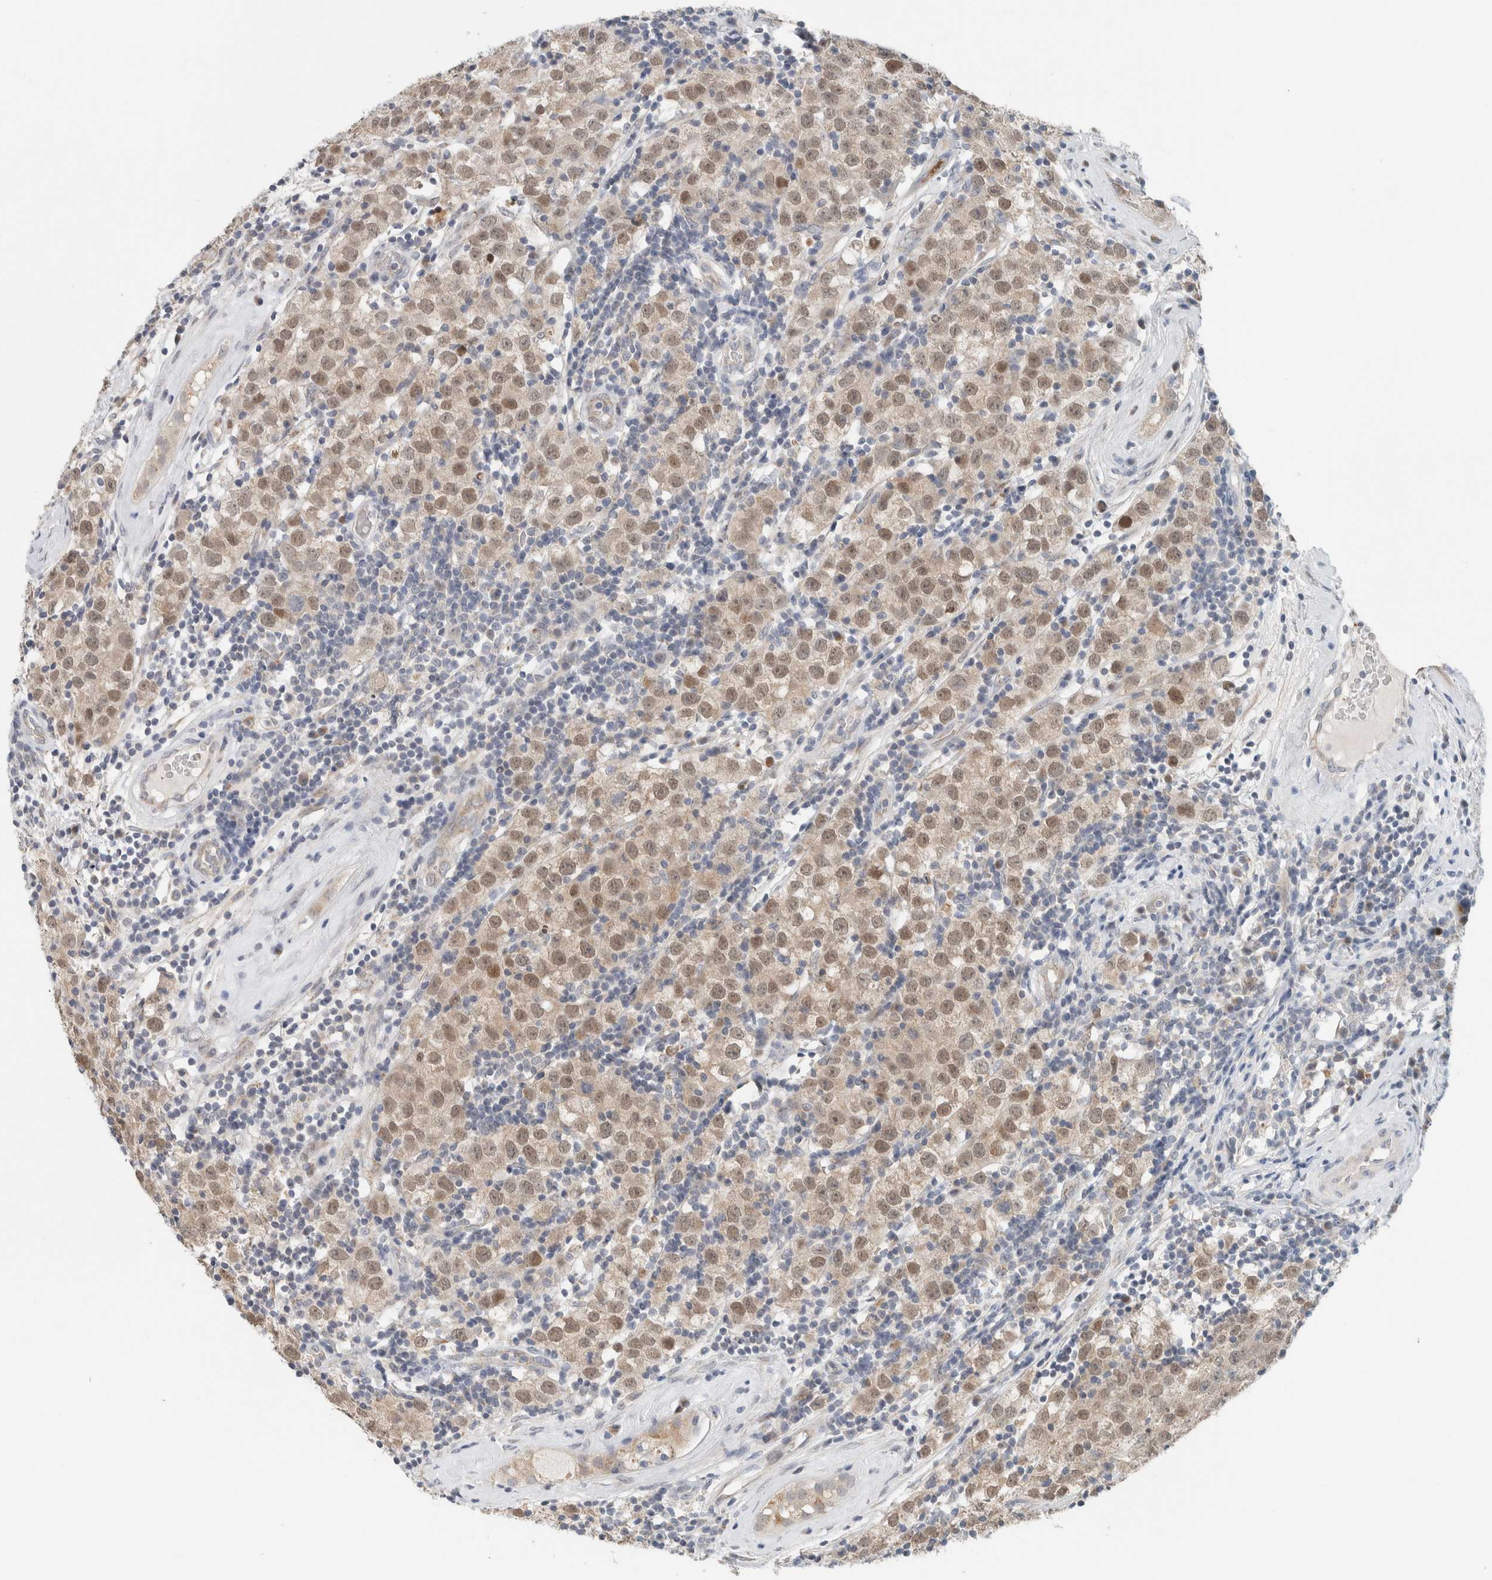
{"staining": {"intensity": "moderate", "quantity": ">75%", "location": "cytoplasmic/membranous,nuclear"}, "tissue": "testis cancer", "cell_type": "Tumor cells", "image_type": "cancer", "snomed": [{"axis": "morphology", "description": "Seminoma, NOS"}, {"axis": "morphology", "description": "Carcinoma, Embryonal, NOS"}, {"axis": "topography", "description": "Testis"}], "caption": "High-power microscopy captured an immunohistochemistry (IHC) micrograph of testis cancer, revealing moderate cytoplasmic/membranous and nuclear staining in approximately >75% of tumor cells. (Brightfield microscopy of DAB IHC at high magnification).", "gene": "CRAT", "patient": {"sex": "male", "age": 28}}